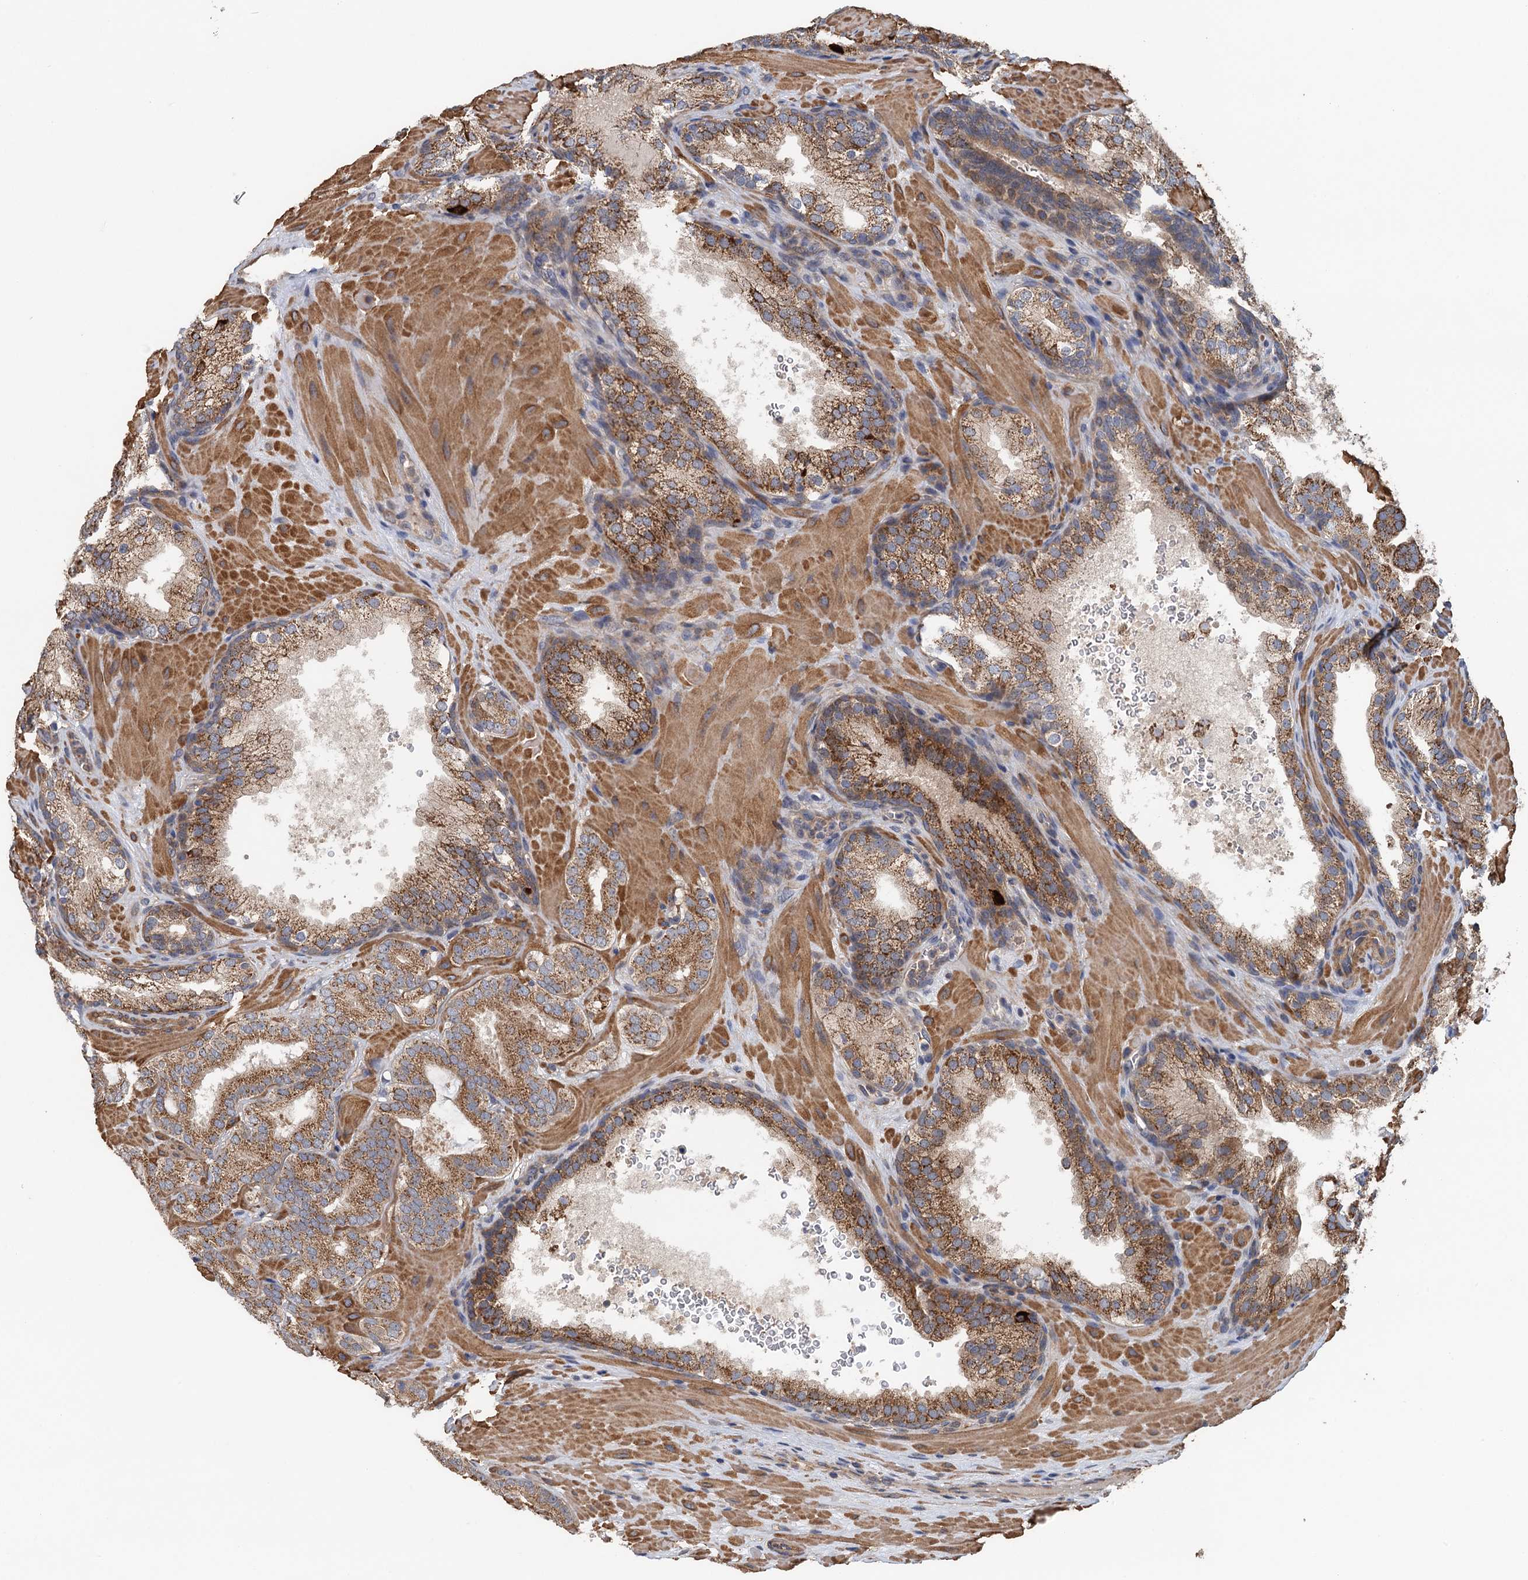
{"staining": {"intensity": "moderate", "quantity": ">75%", "location": "cytoplasmic/membranous"}, "tissue": "prostate cancer", "cell_type": "Tumor cells", "image_type": "cancer", "snomed": [{"axis": "morphology", "description": "Adenocarcinoma, High grade"}, {"axis": "topography", "description": "Prostate"}], "caption": "Immunohistochemistry histopathology image of neoplastic tissue: prostate high-grade adenocarcinoma stained using immunohistochemistry reveals medium levels of moderate protein expression localized specifically in the cytoplasmic/membranous of tumor cells, appearing as a cytoplasmic/membranous brown color.", "gene": "MEAK7", "patient": {"sex": "male", "age": 60}}